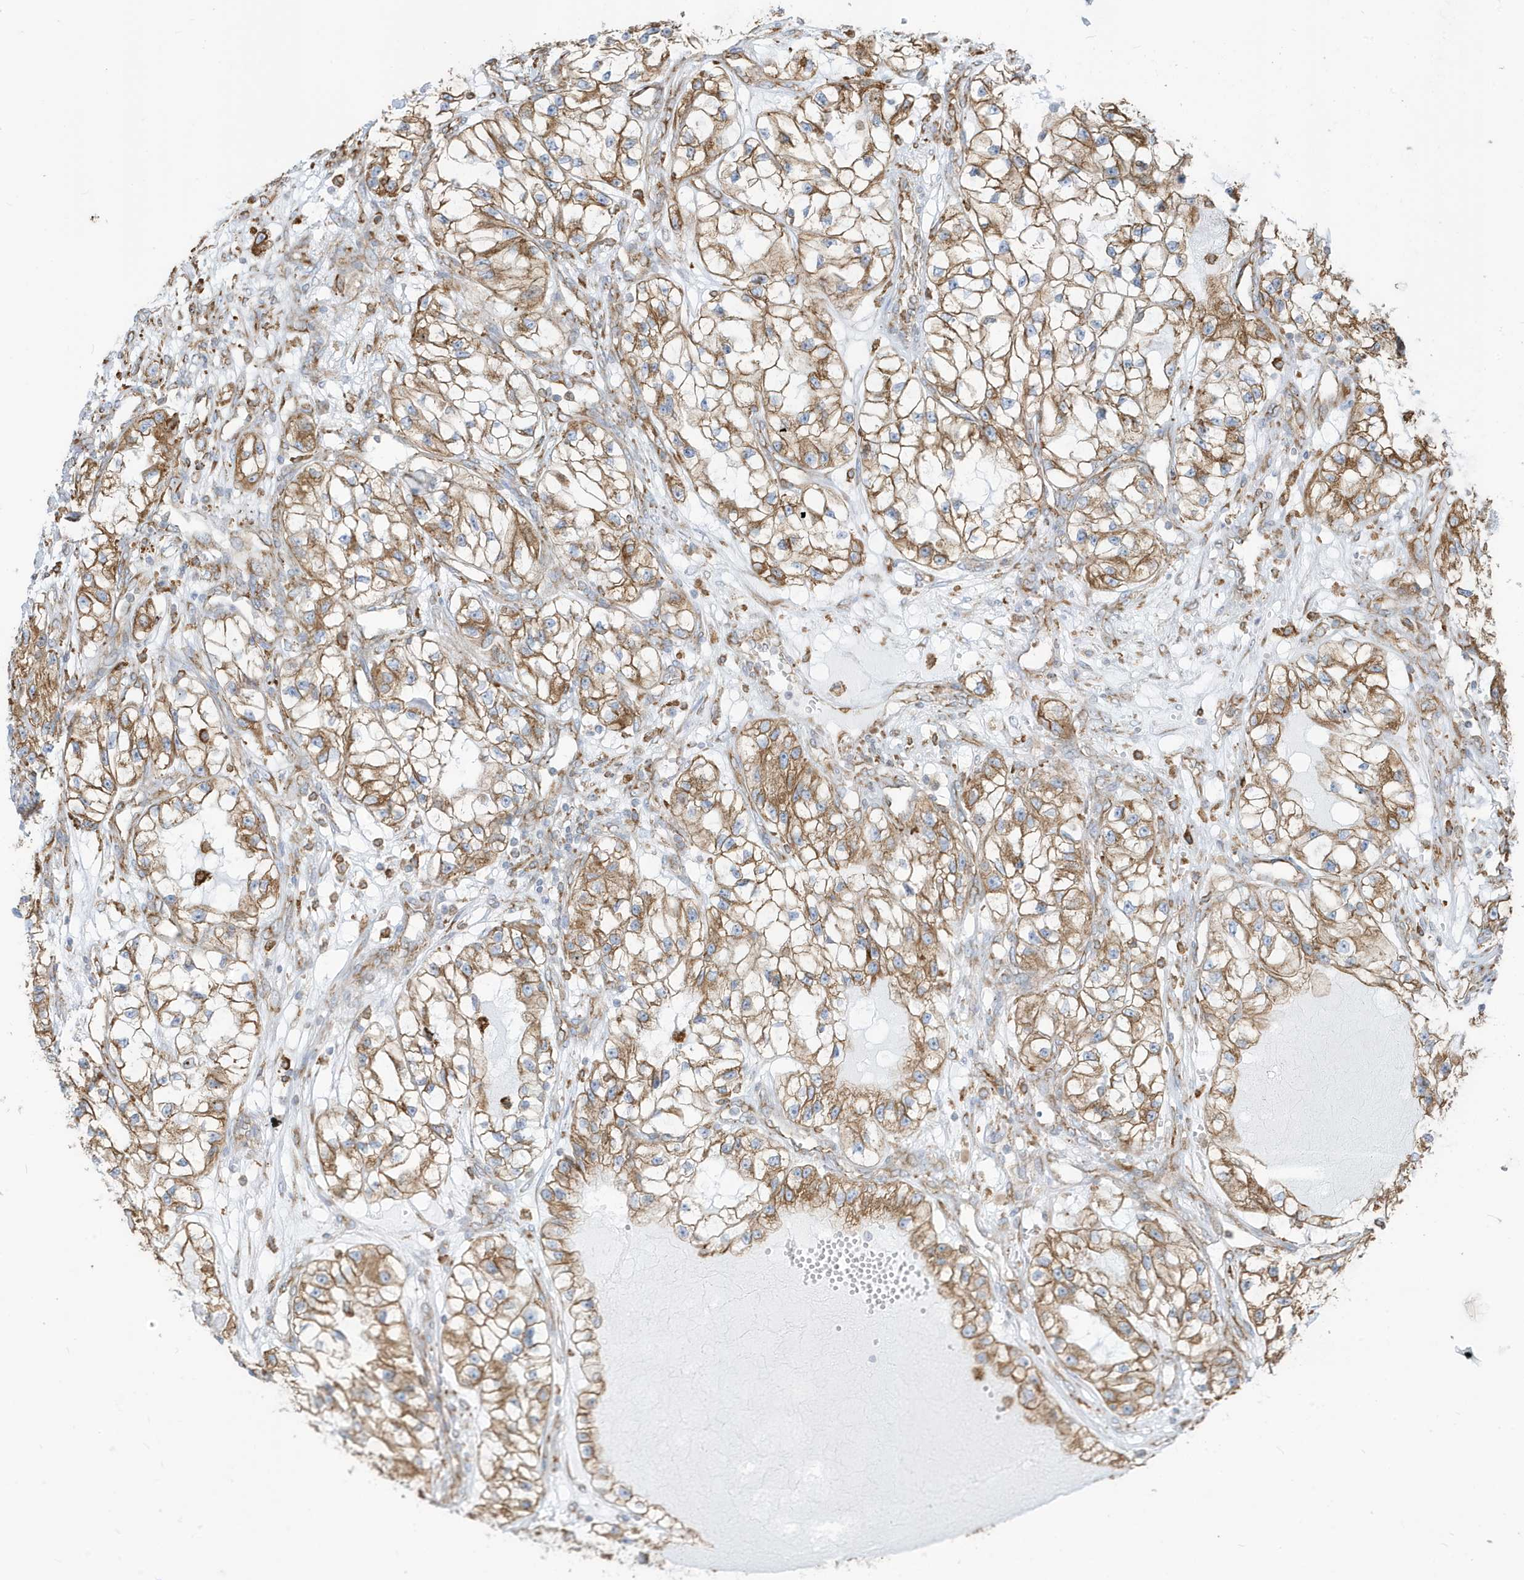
{"staining": {"intensity": "moderate", "quantity": ">75%", "location": "cytoplasmic/membranous"}, "tissue": "renal cancer", "cell_type": "Tumor cells", "image_type": "cancer", "snomed": [{"axis": "morphology", "description": "Adenocarcinoma, NOS"}, {"axis": "topography", "description": "Kidney"}], "caption": "Immunohistochemistry (IHC) photomicrograph of neoplastic tissue: human renal cancer (adenocarcinoma) stained using immunohistochemistry (IHC) displays medium levels of moderate protein expression localized specifically in the cytoplasmic/membranous of tumor cells, appearing as a cytoplasmic/membranous brown color.", "gene": "PDIA6", "patient": {"sex": "female", "age": 57}}